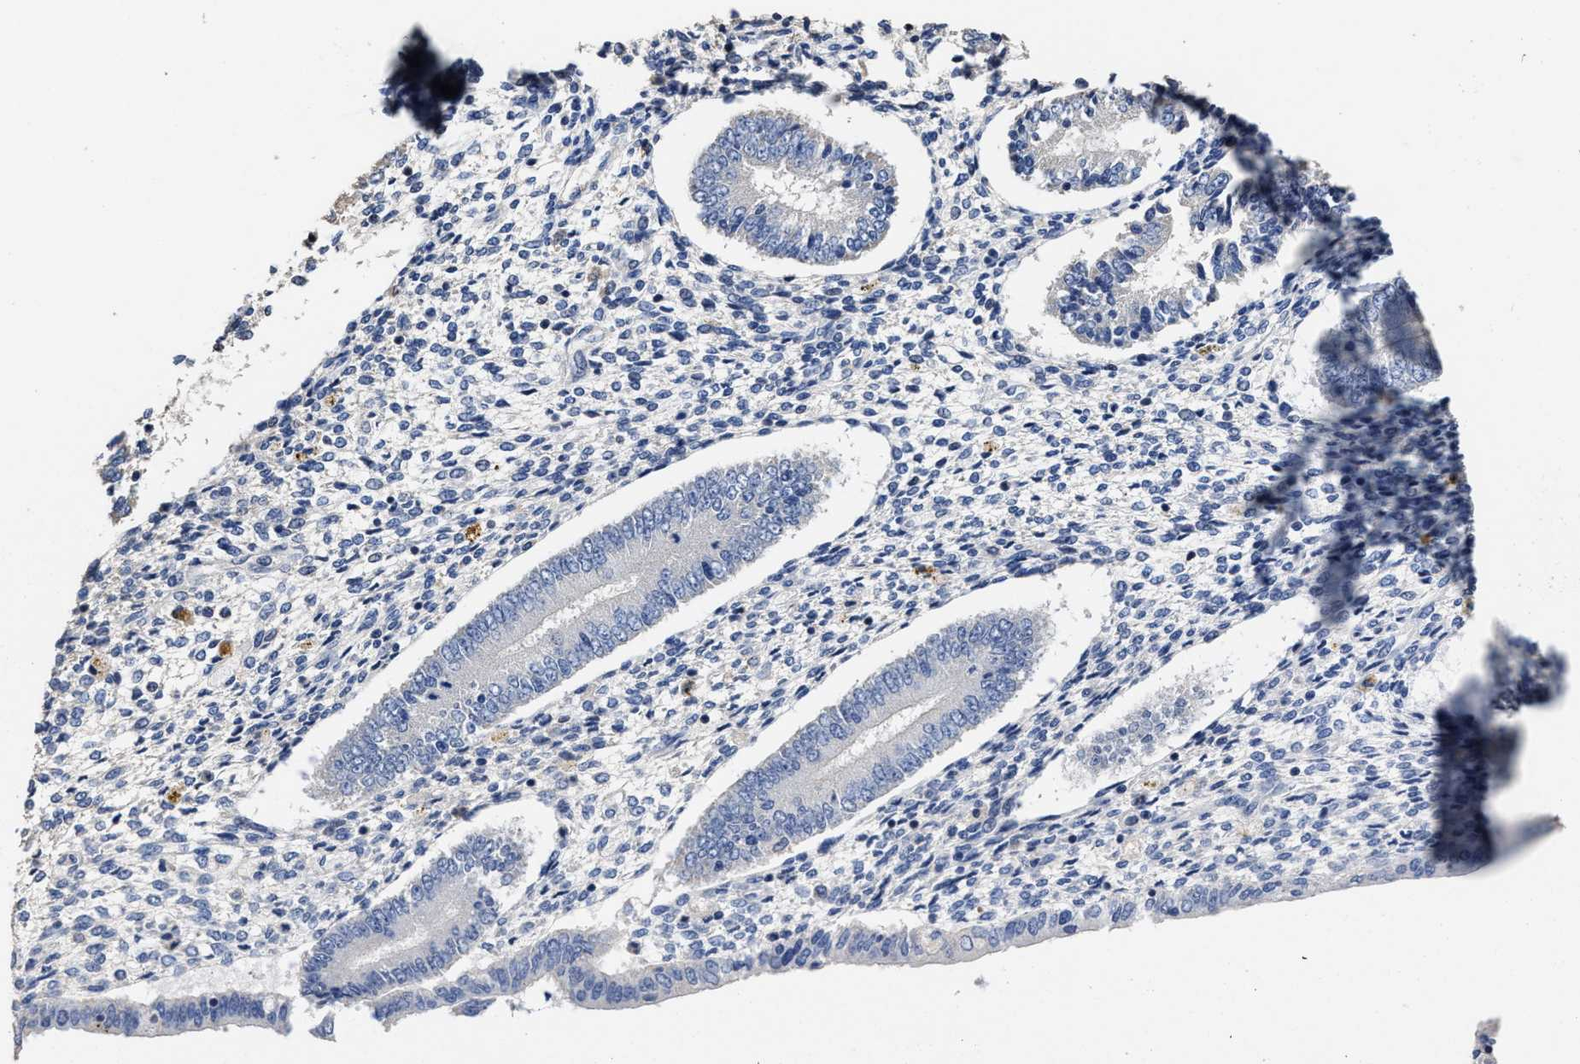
{"staining": {"intensity": "negative", "quantity": "none", "location": "none"}, "tissue": "endometrium", "cell_type": "Cells in endometrial stroma", "image_type": "normal", "snomed": [{"axis": "morphology", "description": "Normal tissue, NOS"}, {"axis": "topography", "description": "Endometrium"}], "caption": "This photomicrograph is of unremarkable endometrium stained with immunohistochemistry to label a protein in brown with the nuclei are counter-stained blue. There is no expression in cells in endometrial stroma. Nuclei are stained in blue.", "gene": "ZFAT", "patient": {"sex": "female", "age": 42}}